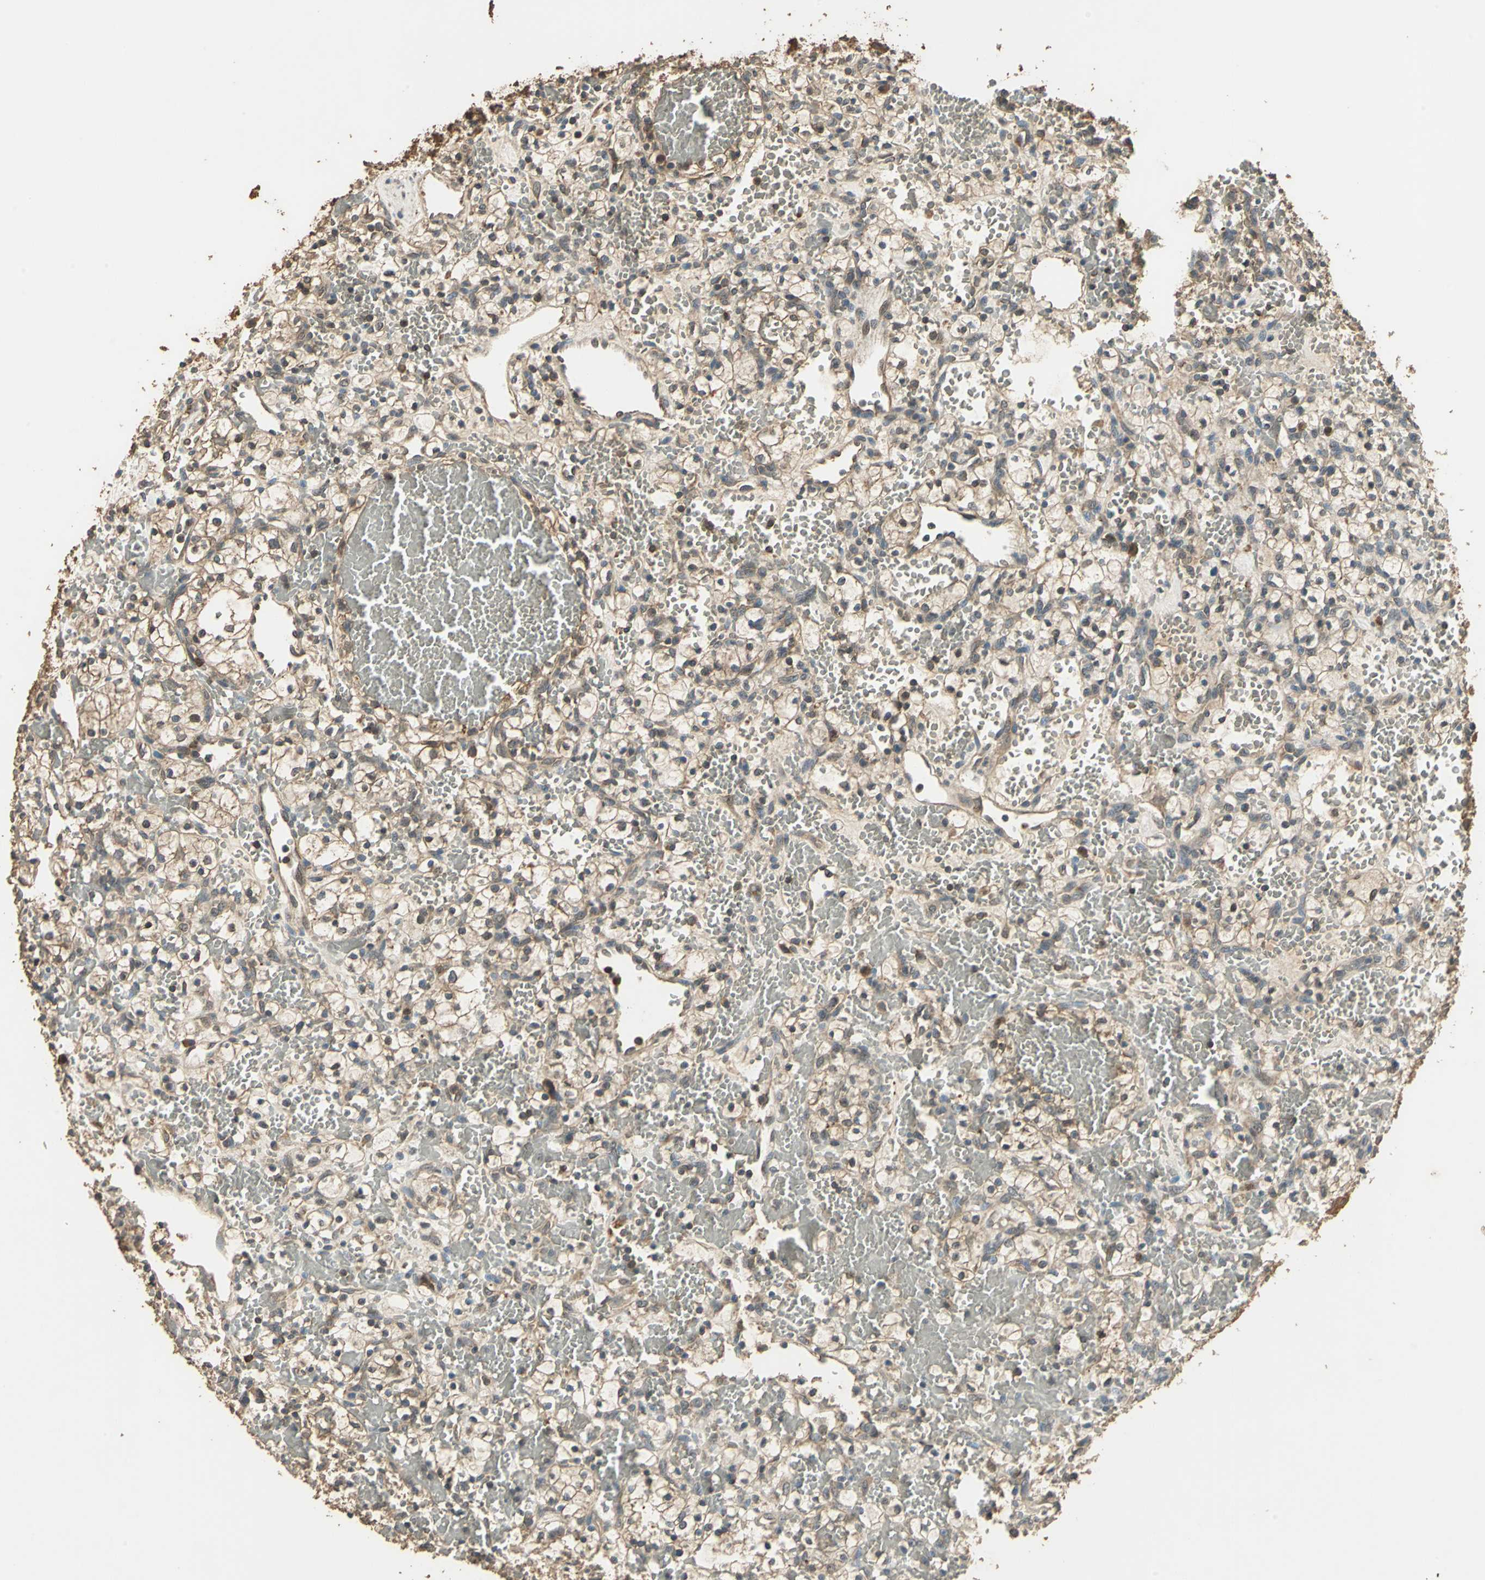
{"staining": {"intensity": "weak", "quantity": ">75%", "location": "cytoplasmic/membranous"}, "tissue": "renal cancer", "cell_type": "Tumor cells", "image_type": "cancer", "snomed": [{"axis": "morphology", "description": "Adenocarcinoma, NOS"}, {"axis": "topography", "description": "Kidney"}], "caption": "The micrograph demonstrates a brown stain indicating the presence of a protein in the cytoplasmic/membranous of tumor cells in adenocarcinoma (renal).", "gene": "TMPRSS4", "patient": {"sex": "female", "age": 60}}